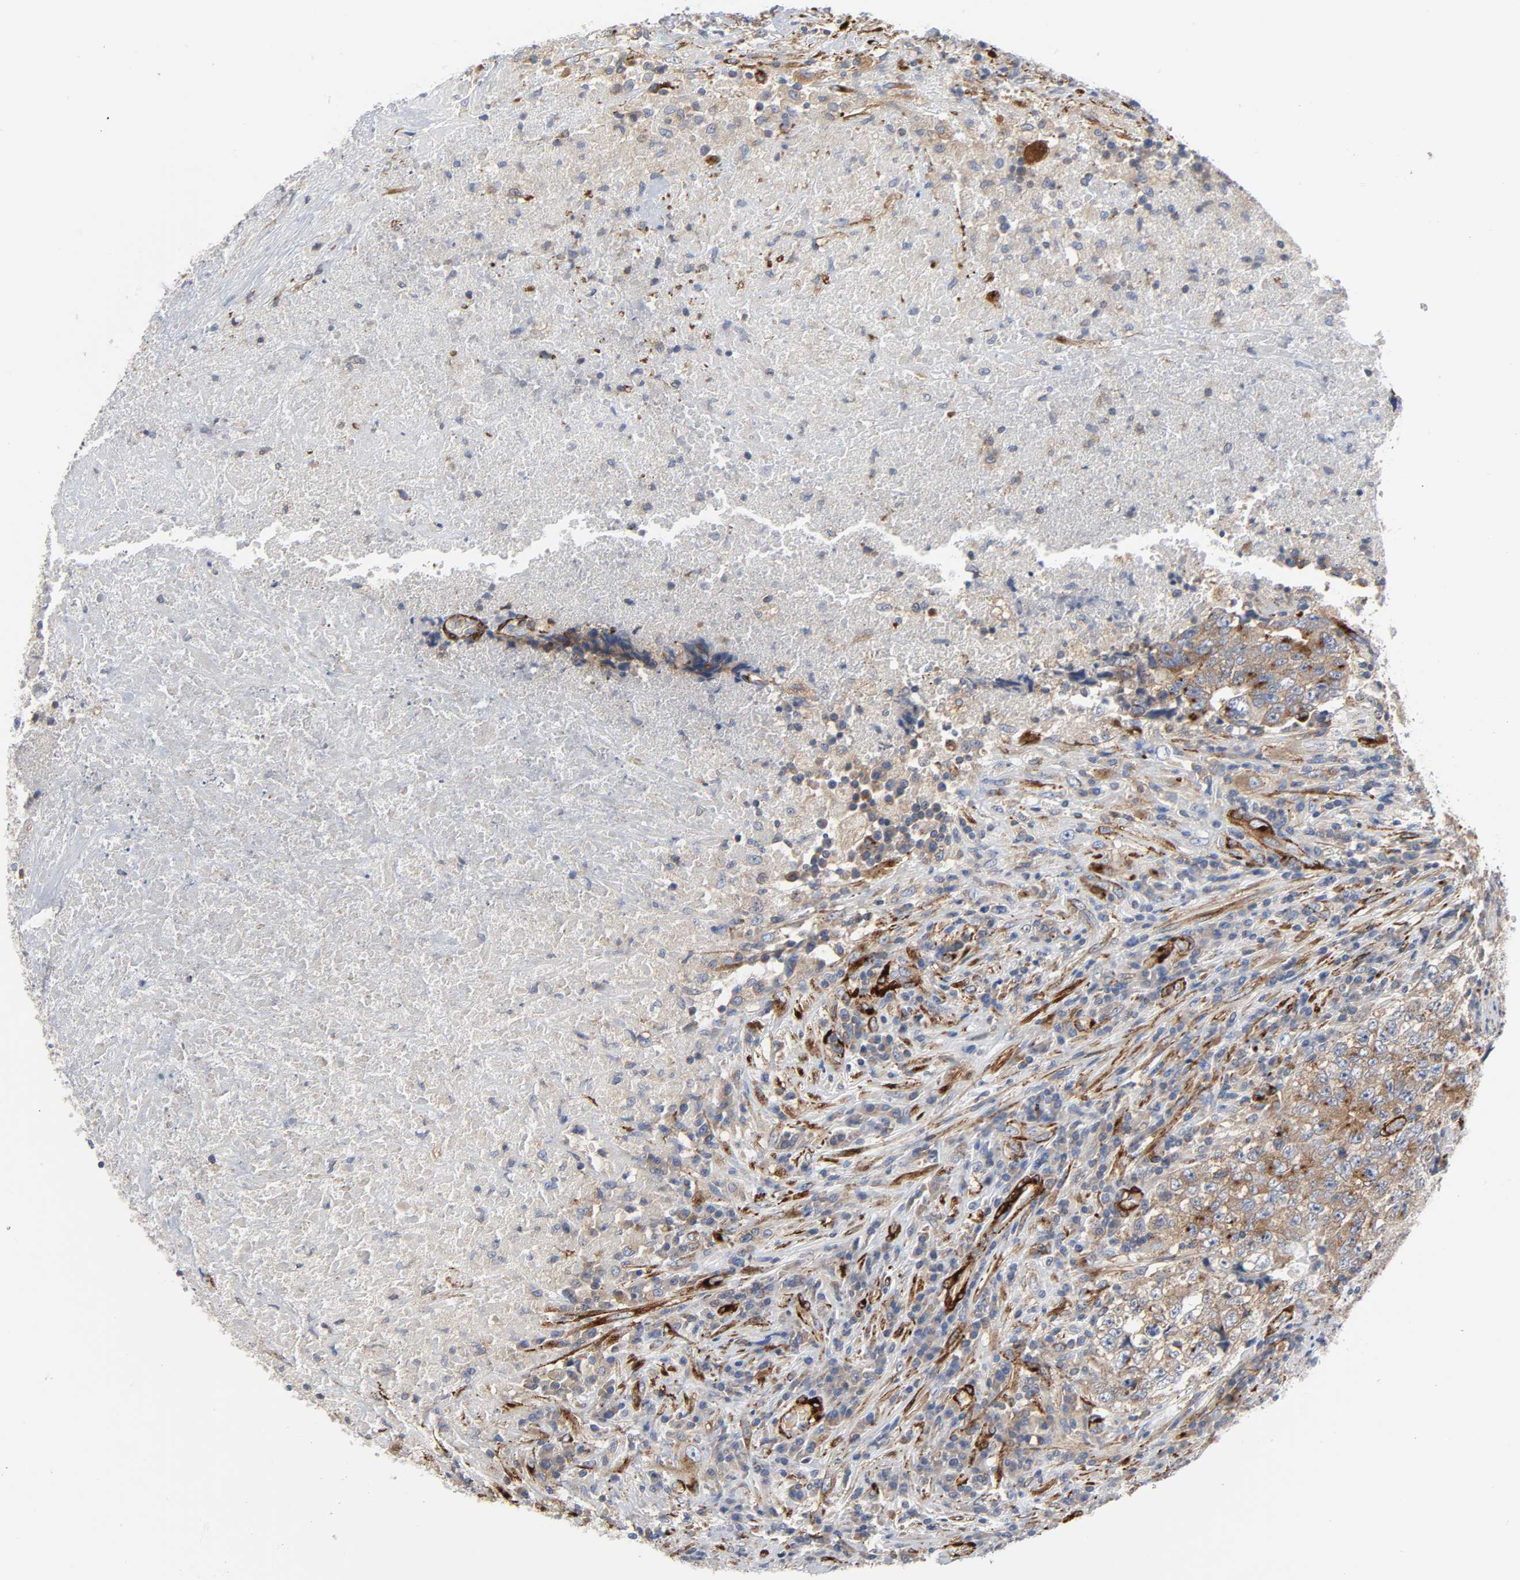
{"staining": {"intensity": "moderate", "quantity": ">75%", "location": "cytoplasmic/membranous"}, "tissue": "testis cancer", "cell_type": "Tumor cells", "image_type": "cancer", "snomed": [{"axis": "morphology", "description": "Necrosis, NOS"}, {"axis": "morphology", "description": "Carcinoma, Embryonal, NOS"}, {"axis": "topography", "description": "Testis"}], "caption": "Immunohistochemical staining of human embryonal carcinoma (testis) displays medium levels of moderate cytoplasmic/membranous expression in approximately >75% of tumor cells. The protein of interest is shown in brown color, while the nuclei are stained blue.", "gene": "ARHGAP1", "patient": {"sex": "male", "age": 19}}